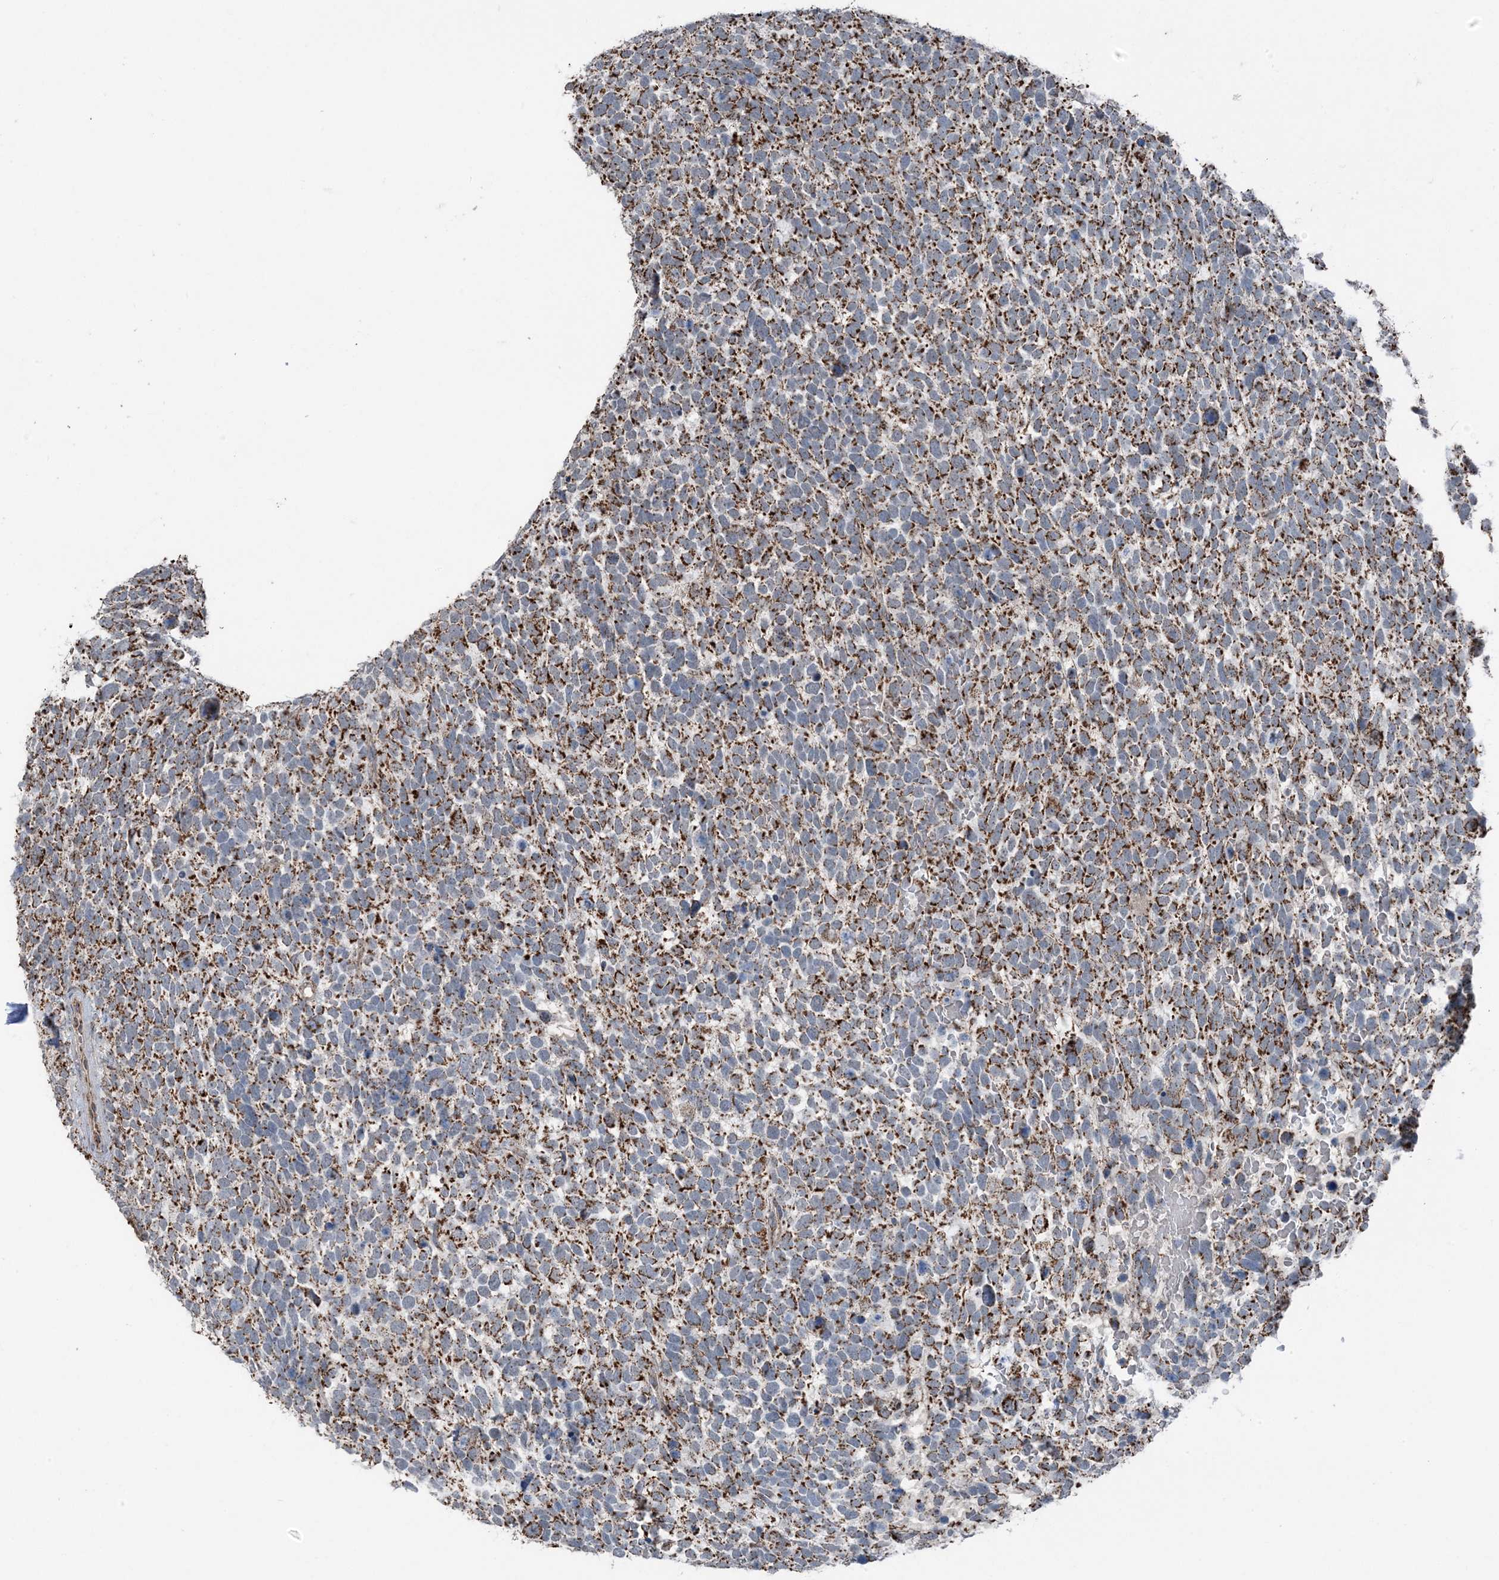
{"staining": {"intensity": "strong", "quantity": ">75%", "location": "cytoplasmic/membranous"}, "tissue": "urothelial cancer", "cell_type": "Tumor cells", "image_type": "cancer", "snomed": [{"axis": "morphology", "description": "Urothelial carcinoma, High grade"}, {"axis": "topography", "description": "Urinary bladder"}], "caption": "Tumor cells exhibit high levels of strong cytoplasmic/membranous staining in approximately >75% of cells in human urothelial carcinoma (high-grade). The protein is shown in brown color, while the nuclei are stained blue.", "gene": "PILRB", "patient": {"sex": "female", "age": 82}}